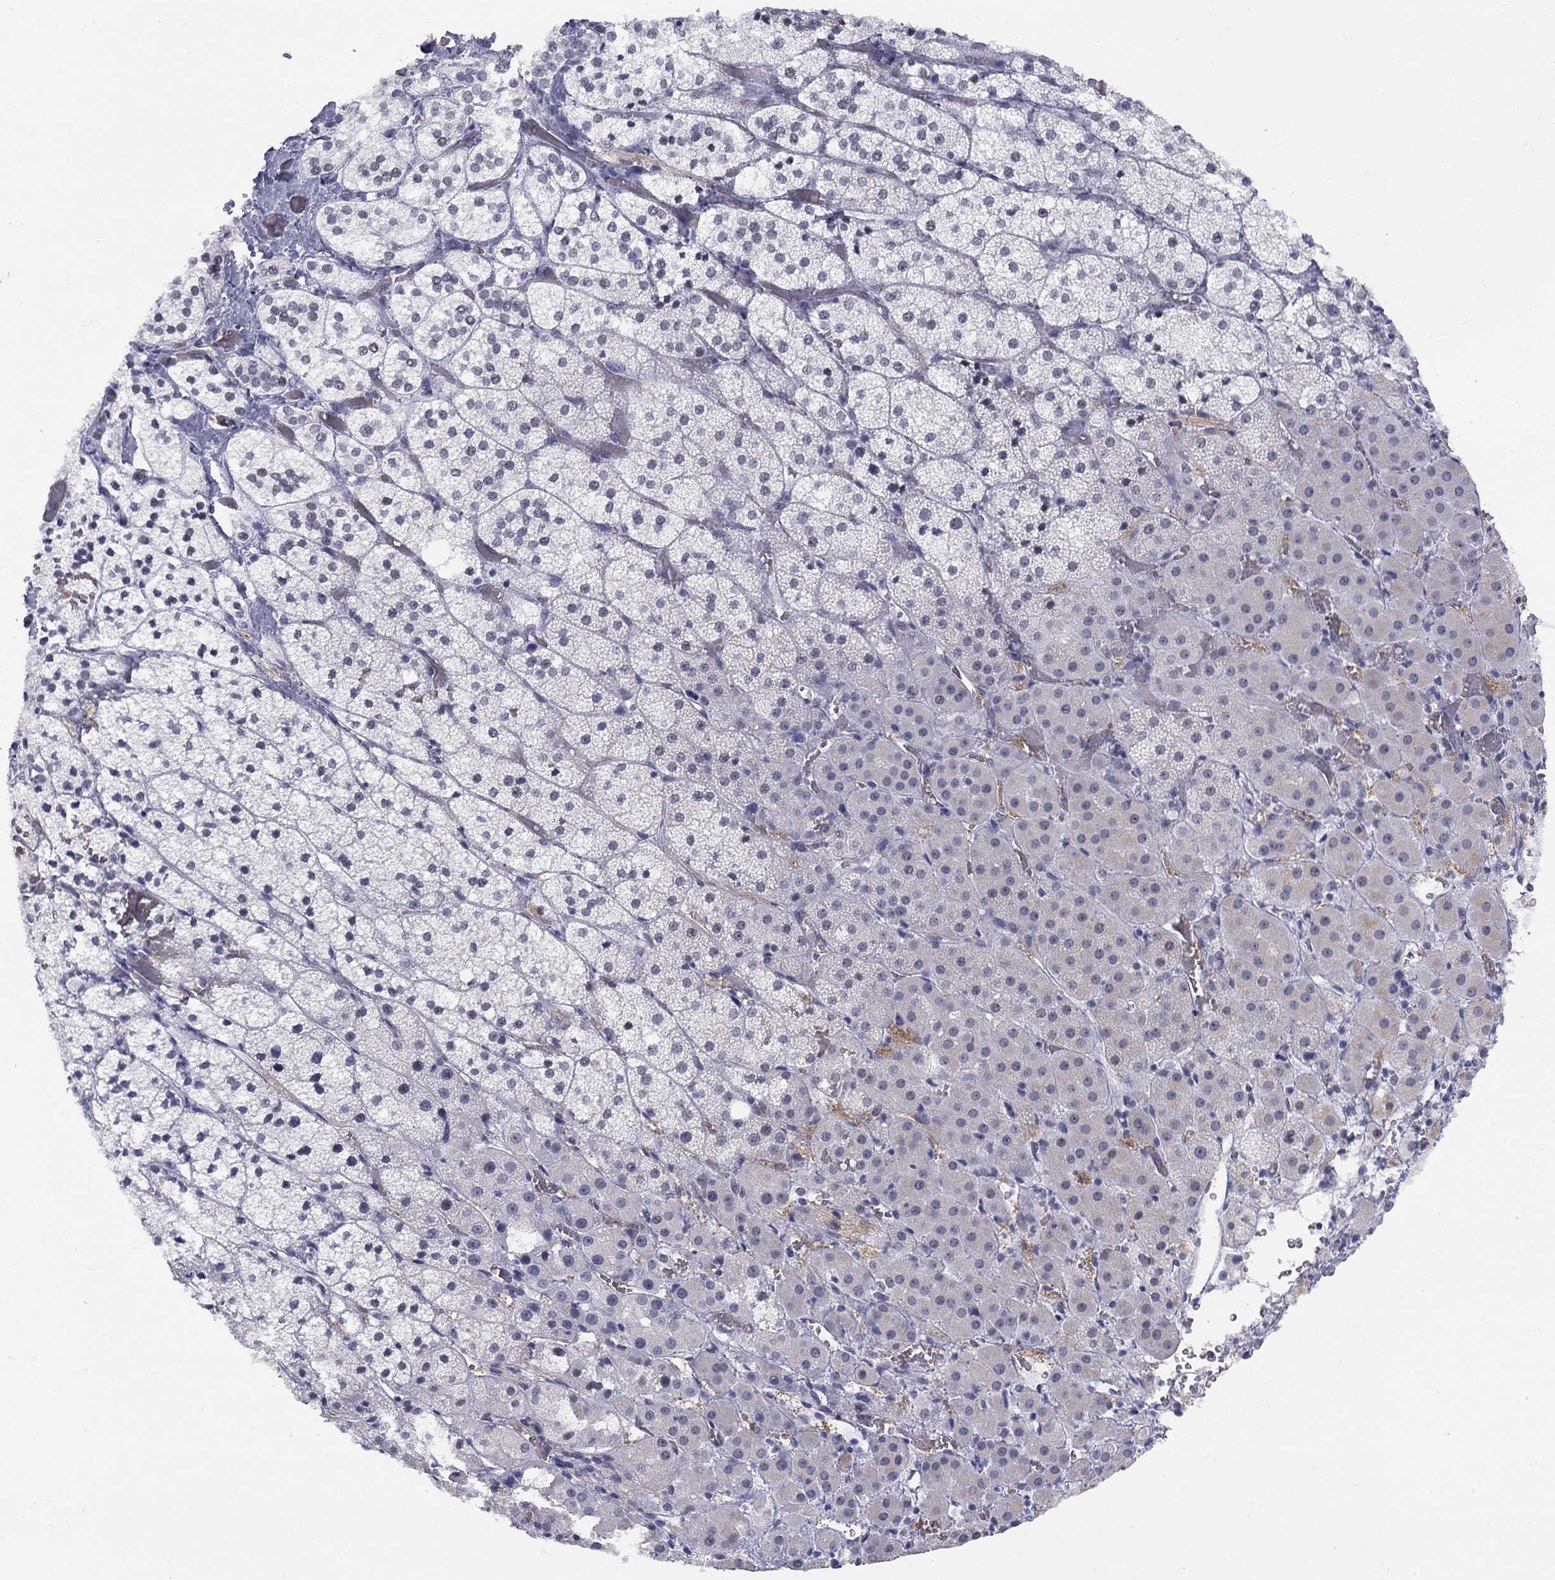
{"staining": {"intensity": "negative", "quantity": "none", "location": "none"}, "tissue": "adrenal gland", "cell_type": "Glandular cells", "image_type": "normal", "snomed": [{"axis": "morphology", "description": "Normal tissue, NOS"}, {"axis": "topography", "description": "Adrenal gland"}], "caption": "This histopathology image is of unremarkable adrenal gland stained with immunohistochemistry to label a protein in brown with the nuclei are counter-stained blue. There is no expression in glandular cells.", "gene": "DMTN", "patient": {"sex": "male", "age": 53}}